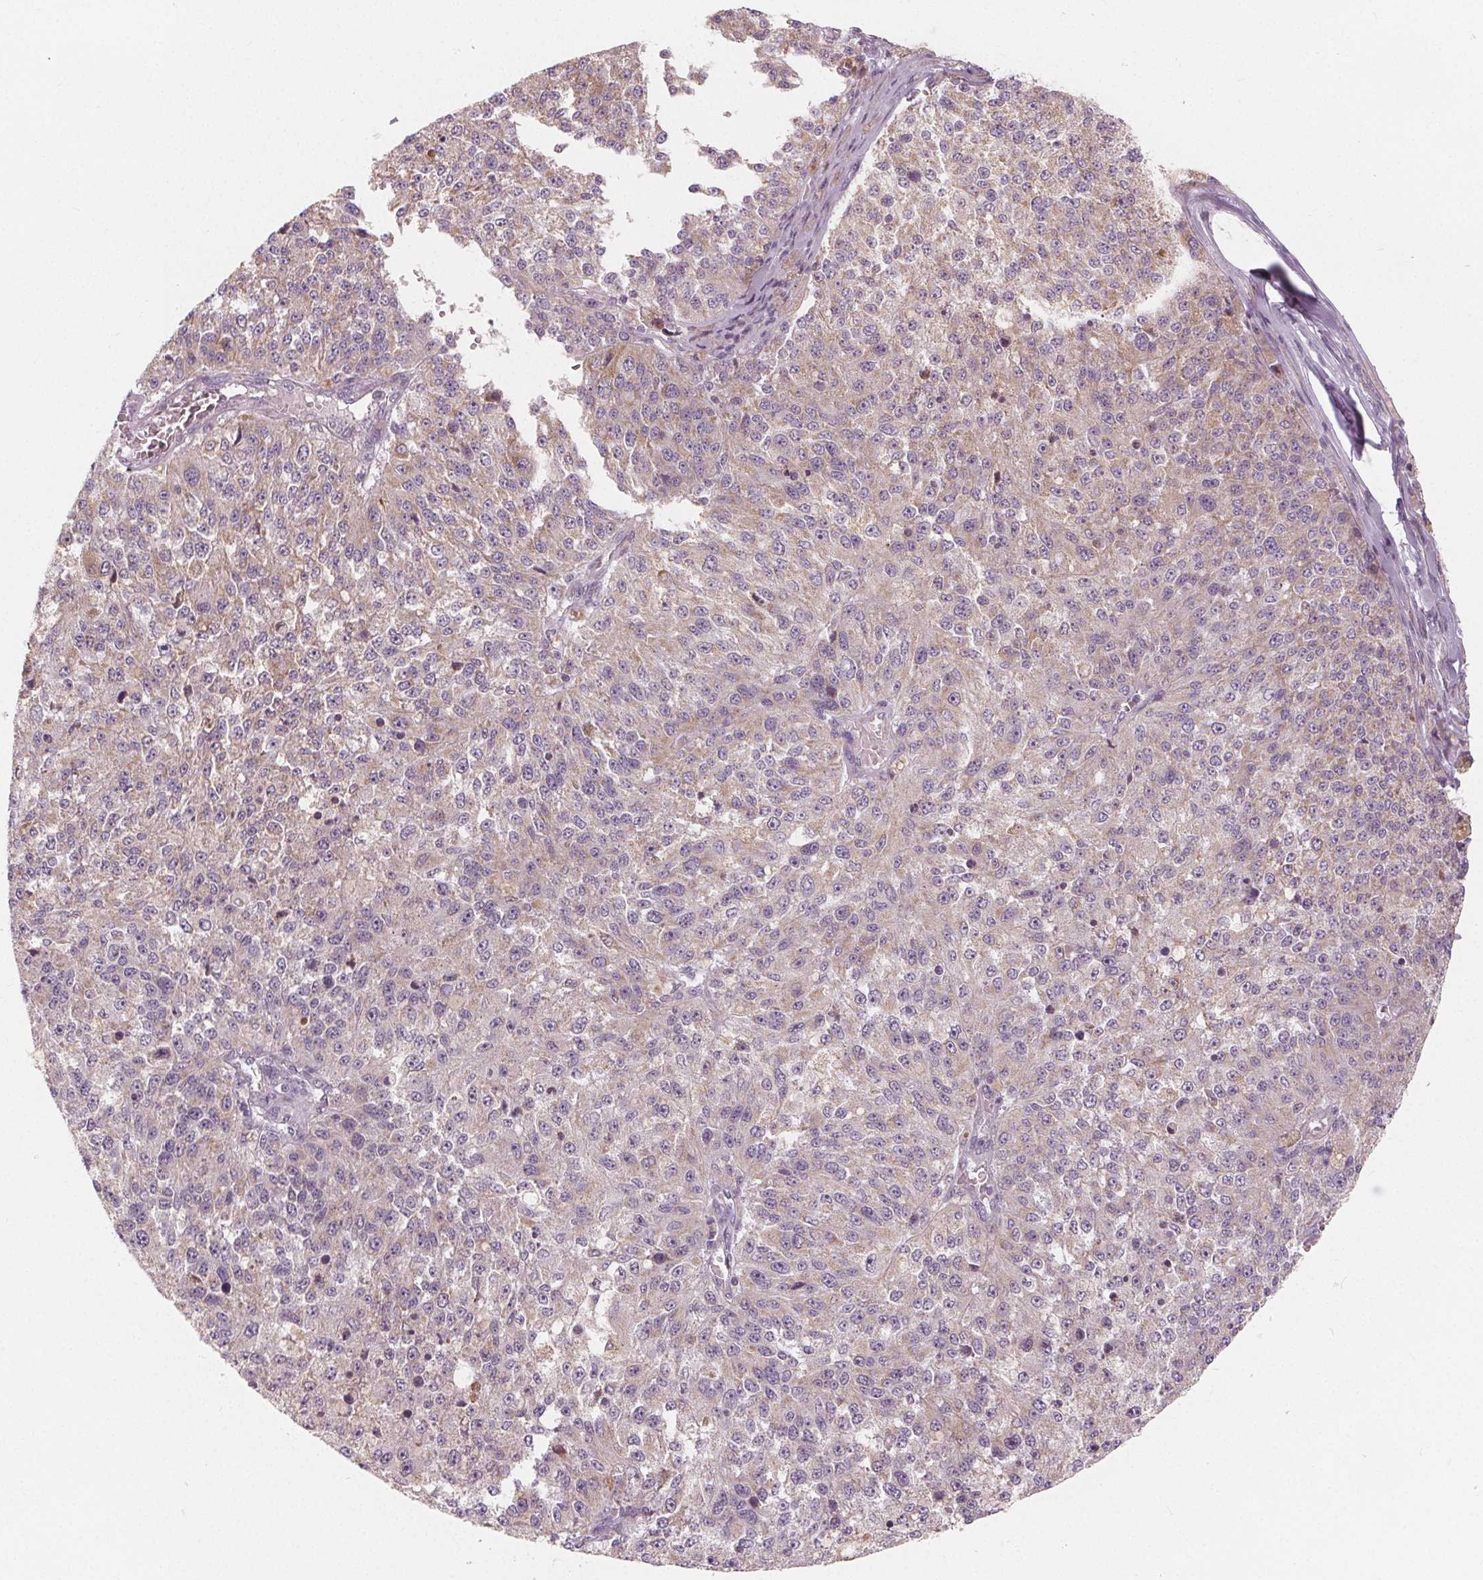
{"staining": {"intensity": "negative", "quantity": "none", "location": "none"}, "tissue": "melanoma", "cell_type": "Tumor cells", "image_type": "cancer", "snomed": [{"axis": "morphology", "description": "Malignant melanoma, Metastatic site"}, {"axis": "topography", "description": "Lymph node"}], "caption": "A histopathology image of melanoma stained for a protein reveals no brown staining in tumor cells. The staining is performed using DAB brown chromogen with nuclei counter-stained in using hematoxylin.", "gene": "NUP210L", "patient": {"sex": "female", "age": 64}}